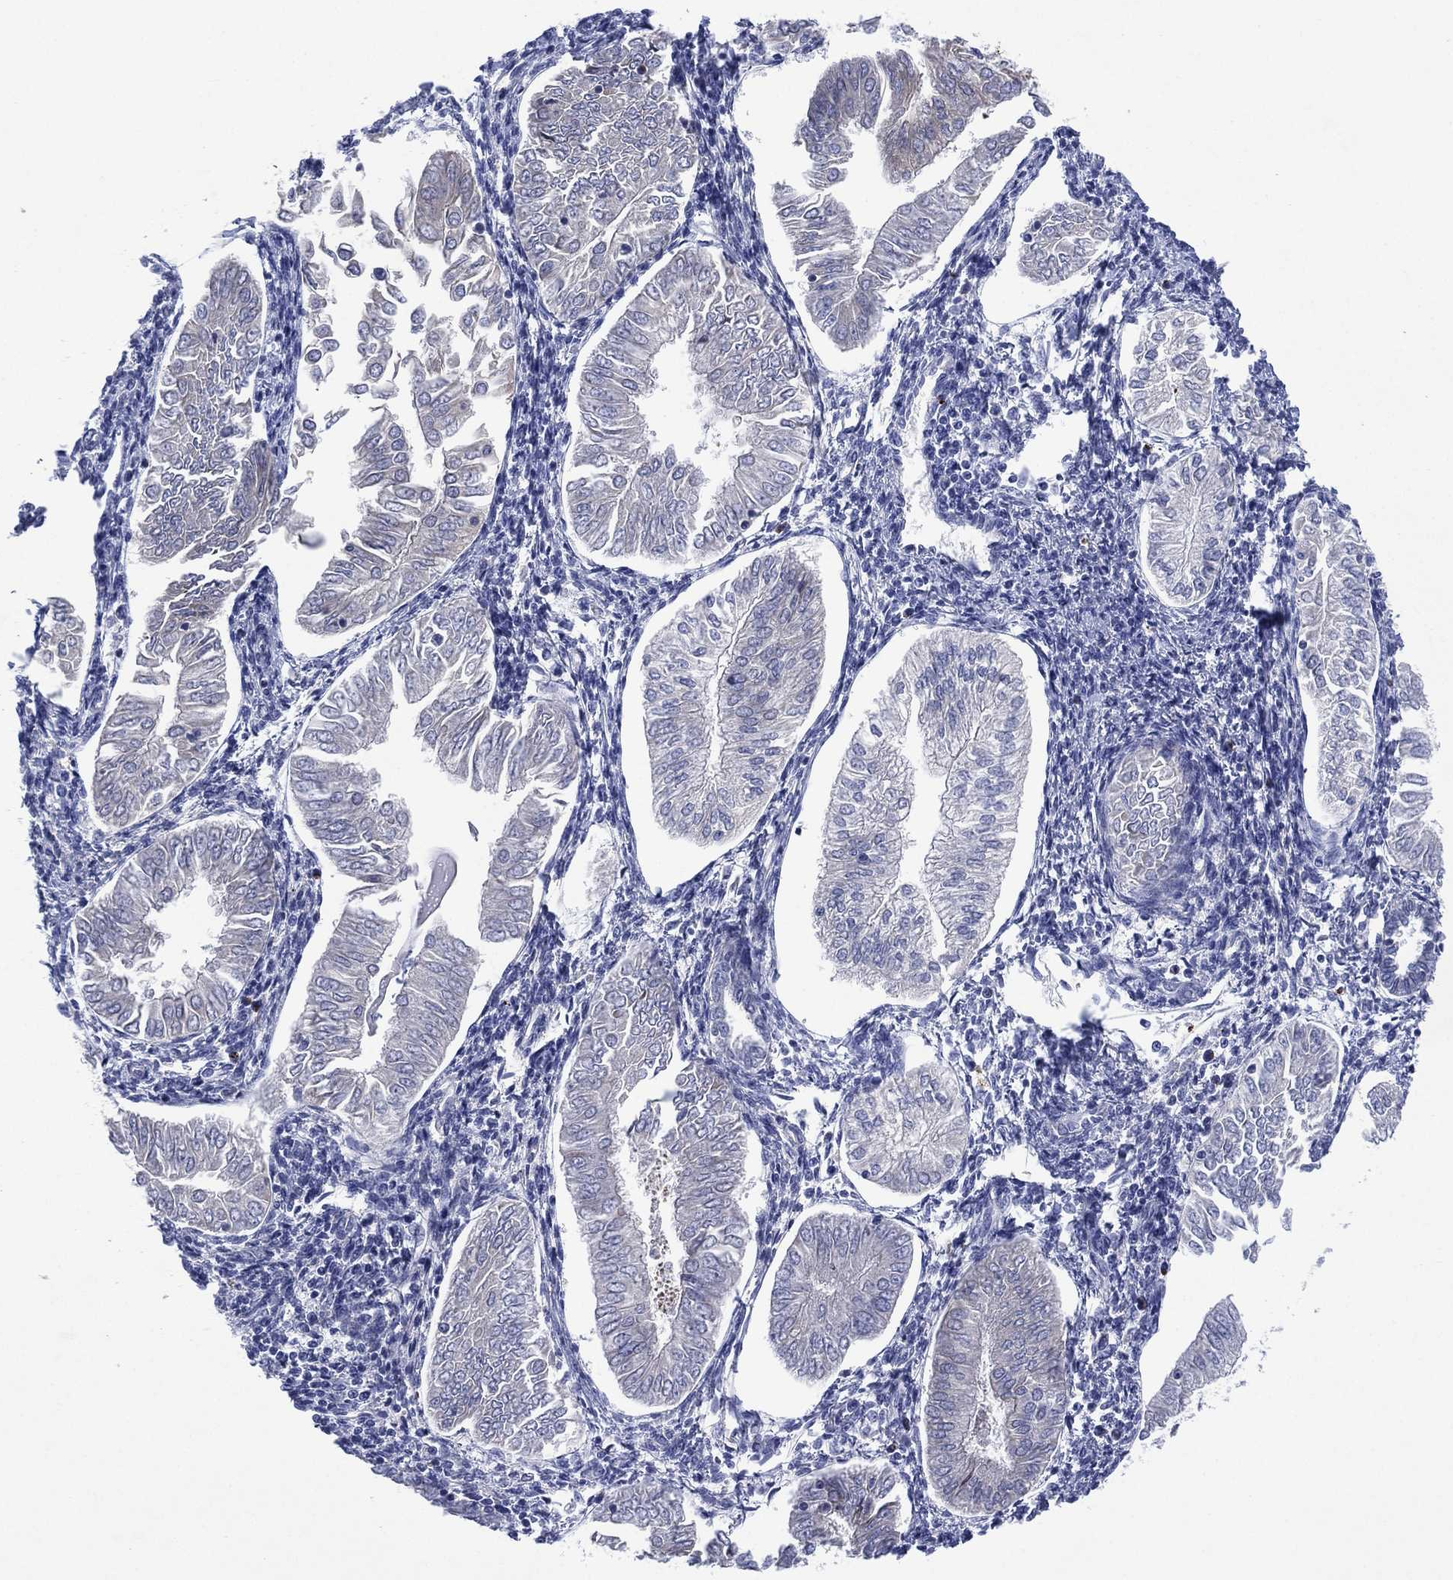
{"staining": {"intensity": "negative", "quantity": "none", "location": "none"}, "tissue": "endometrial cancer", "cell_type": "Tumor cells", "image_type": "cancer", "snomed": [{"axis": "morphology", "description": "Adenocarcinoma, NOS"}, {"axis": "topography", "description": "Endometrium"}], "caption": "Tumor cells show no significant expression in endometrial adenocarcinoma.", "gene": "CHRNA3", "patient": {"sex": "female", "age": 53}}